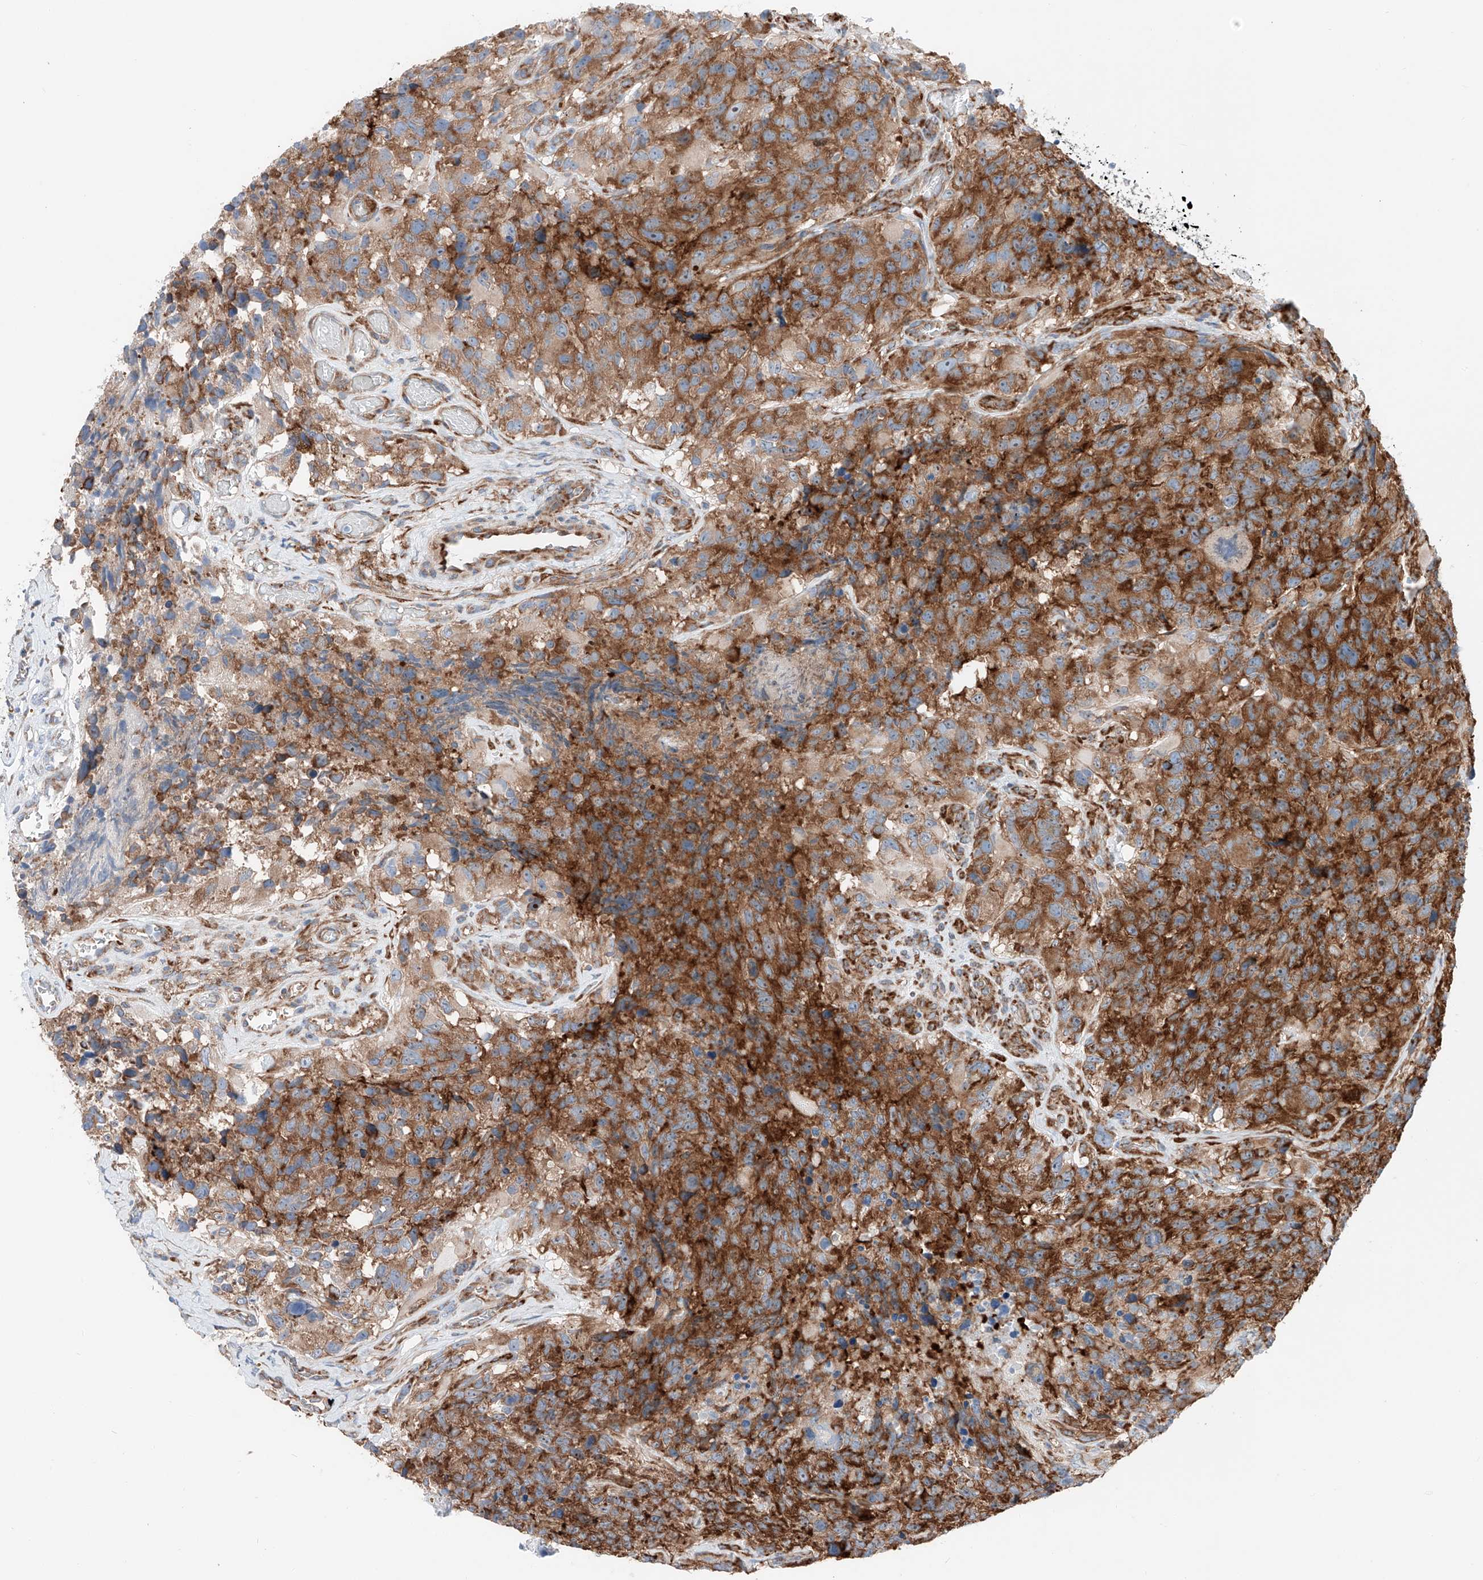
{"staining": {"intensity": "strong", "quantity": ">75%", "location": "cytoplasmic/membranous"}, "tissue": "glioma", "cell_type": "Tumor cells", "image_type": "cancer", "snomed": [{"axis": "morphology", "description": "Glioma, malignant, High grade"}, {"axis": "topography", "description": "Brain"}], "caption": "Approximately >75% of tumor cells in human malignant high-grade glioma exhibit strong cytoplasmic/membranous protein positivity as visualized by brown immunohistochemical staining.", "gene": "CRELD1", "patient": {"sex": "male", "age": 69}}